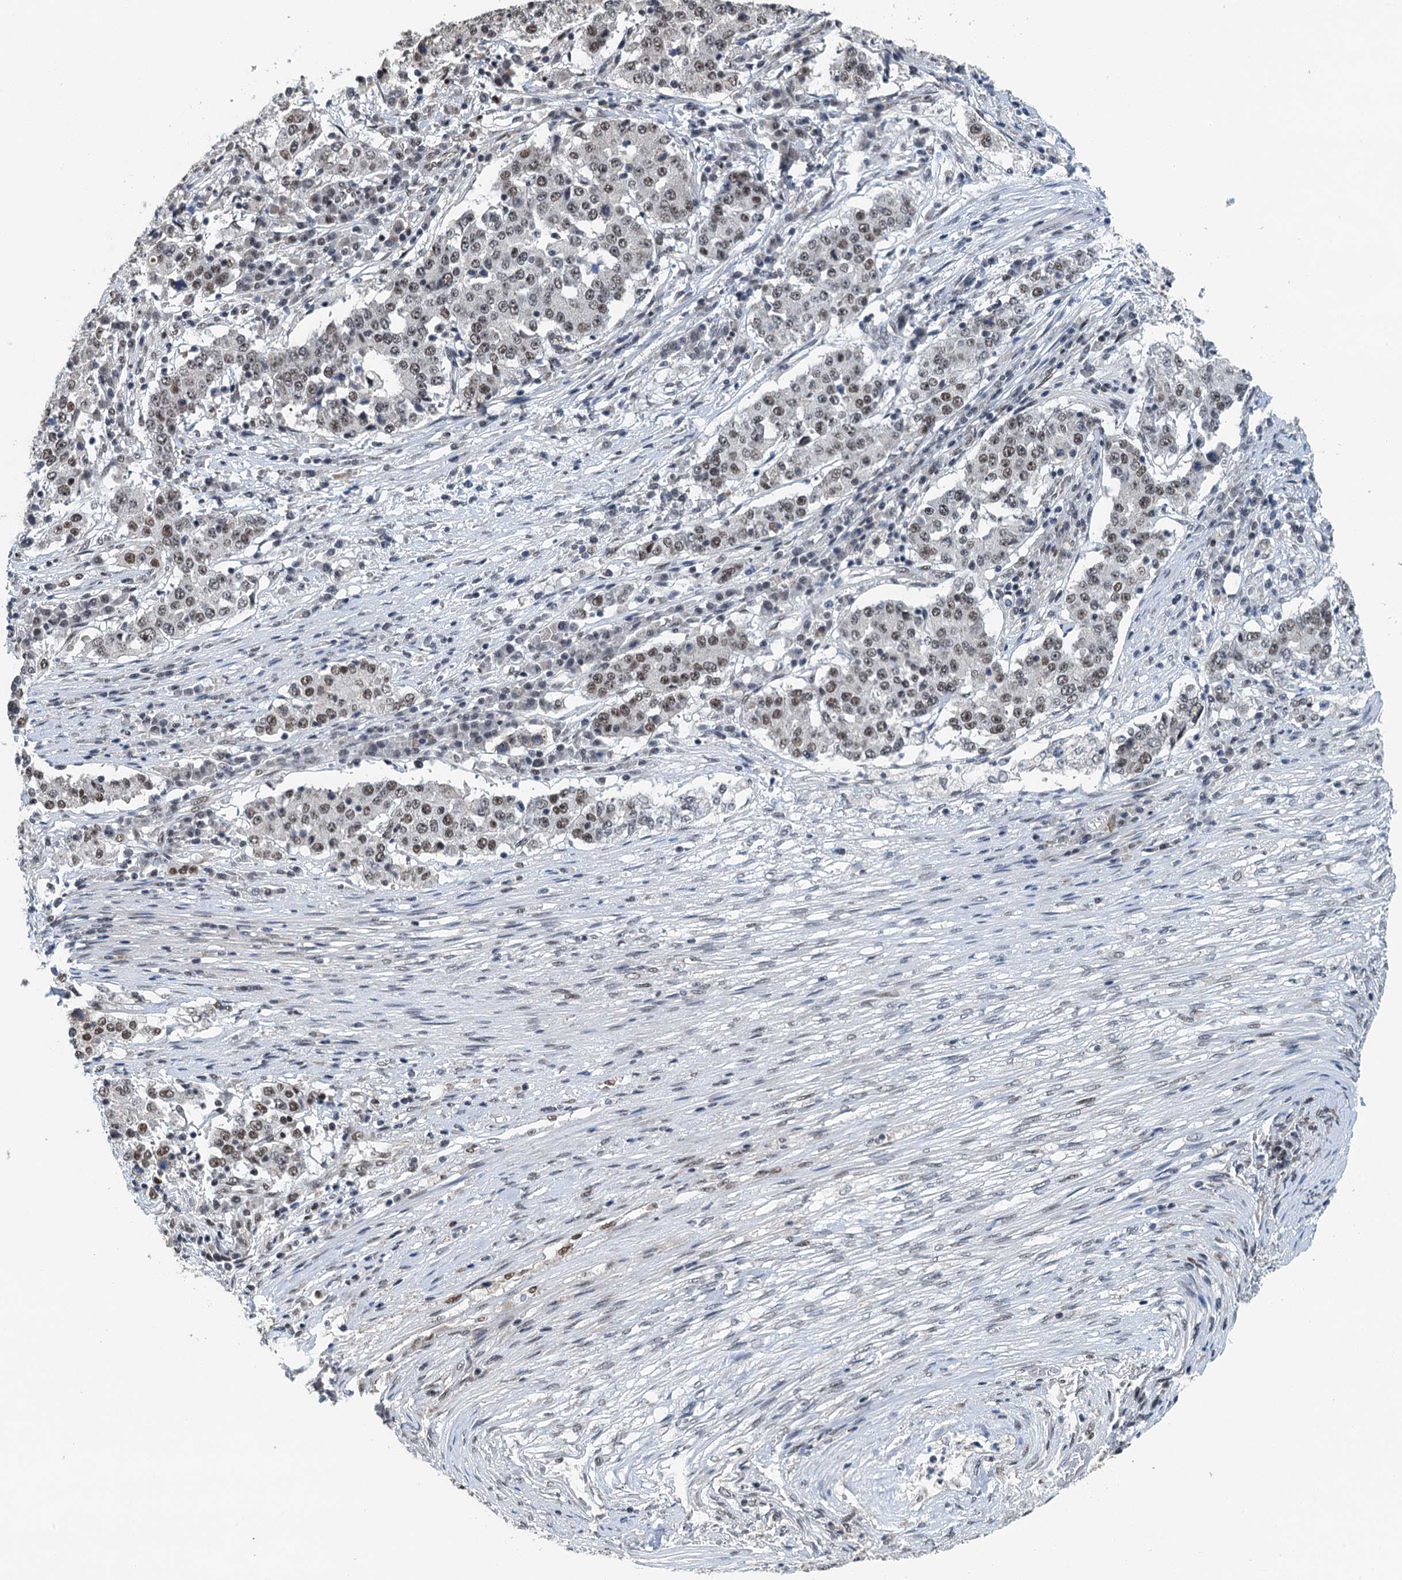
{"staining": {"intensity": "moderate", "quantity": ">75%", "location": "nuclear"}, "tissue": "stomach cancer", "cell_type": "Tumor cells", "image_type": "cancer", "snomed": [{"axis": "morphology", "description": "Adenocarcinoma, NOS"}, {"axis": "topography", "description": "Stomach"}], "caption": "The histopathology image demonstrates a brown stain indicating the presence of a protein in the nuclear of tumor cells in stomach cancer.", "gene": "MTA3", "patient": {"sex": "male", "age": 59}}